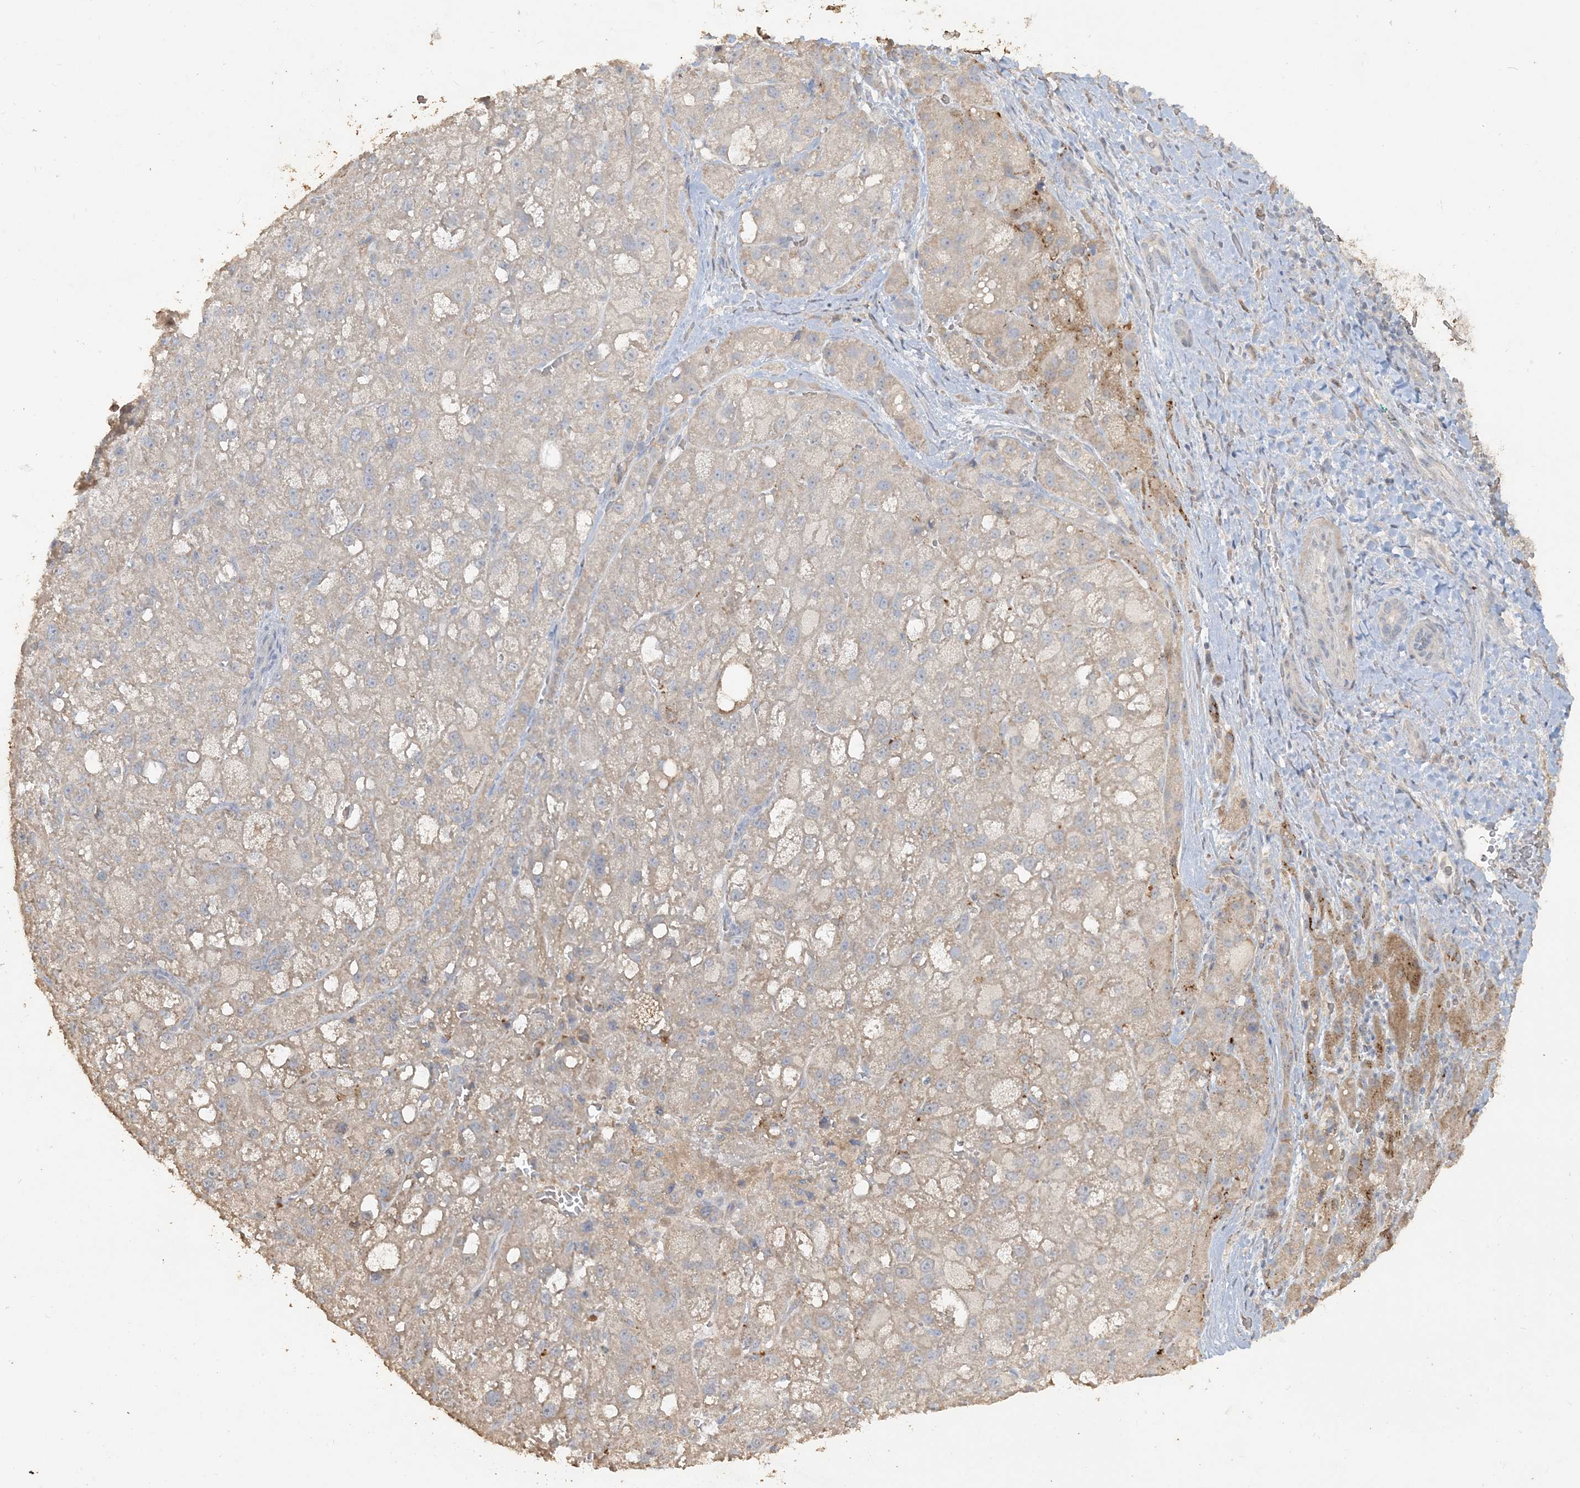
{"staining": {"intensity": "weak", "quantity": "<25%", "location": "cytoplasmic/membranous"}, "tissue": "liver cancer", "cell_type": "Tumor cells", "image_type": "cancer", "snomed": [{"axis": "morphology", "description": "Carcinoma, Hepatocellular, NOS"}, {"axis": "topography", "description": "Liver"}], "caption": "This is a photomicrograph of immunohistochemistry (IHC) staining of liver cancer, which shows no expression in tumor cells. (DAB immunohistochemistry (IHC) with hematoxylin counter stain).", "gene": "SFMBT2", "patient": {"sex": "male", "age": 57}}